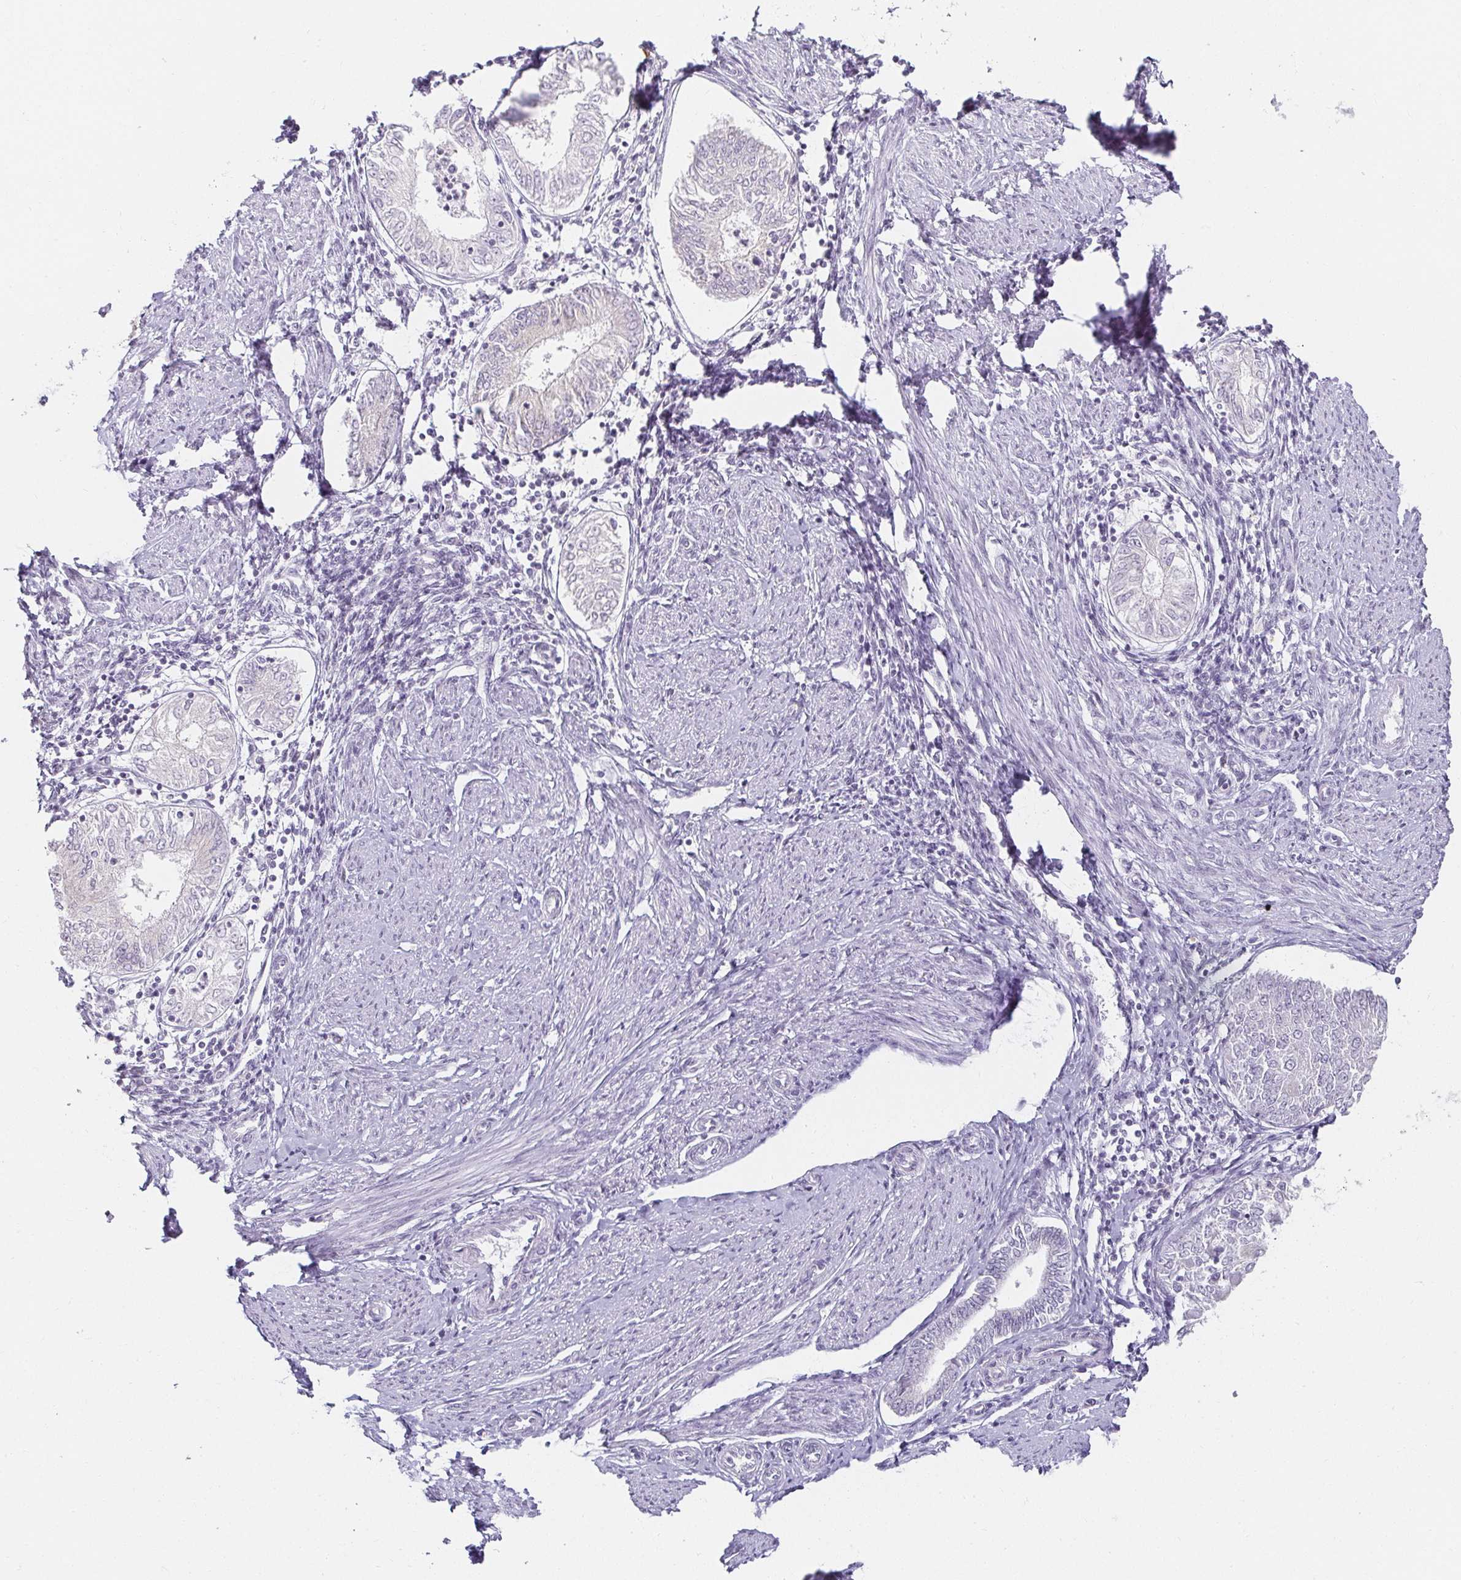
{"staining": {"intensity": "negative", "quantity": "none", "location": "none"}, "tissue": "endometrial cancer", "cell_type": "Tumor cells", "image_type": "cancer", "snomed": [{"axis": "morphology", "description": "Adenocarcinoma, NOS"}, {"axis": "topography", "description": "Endometrium"}], "caption": "This is an IHC photomicrograph of human endometrial adenocarcinoma. There is no expression in tumor cells.", "gene": "ACAN", "patient": {"sex": "female", "age": 68}}